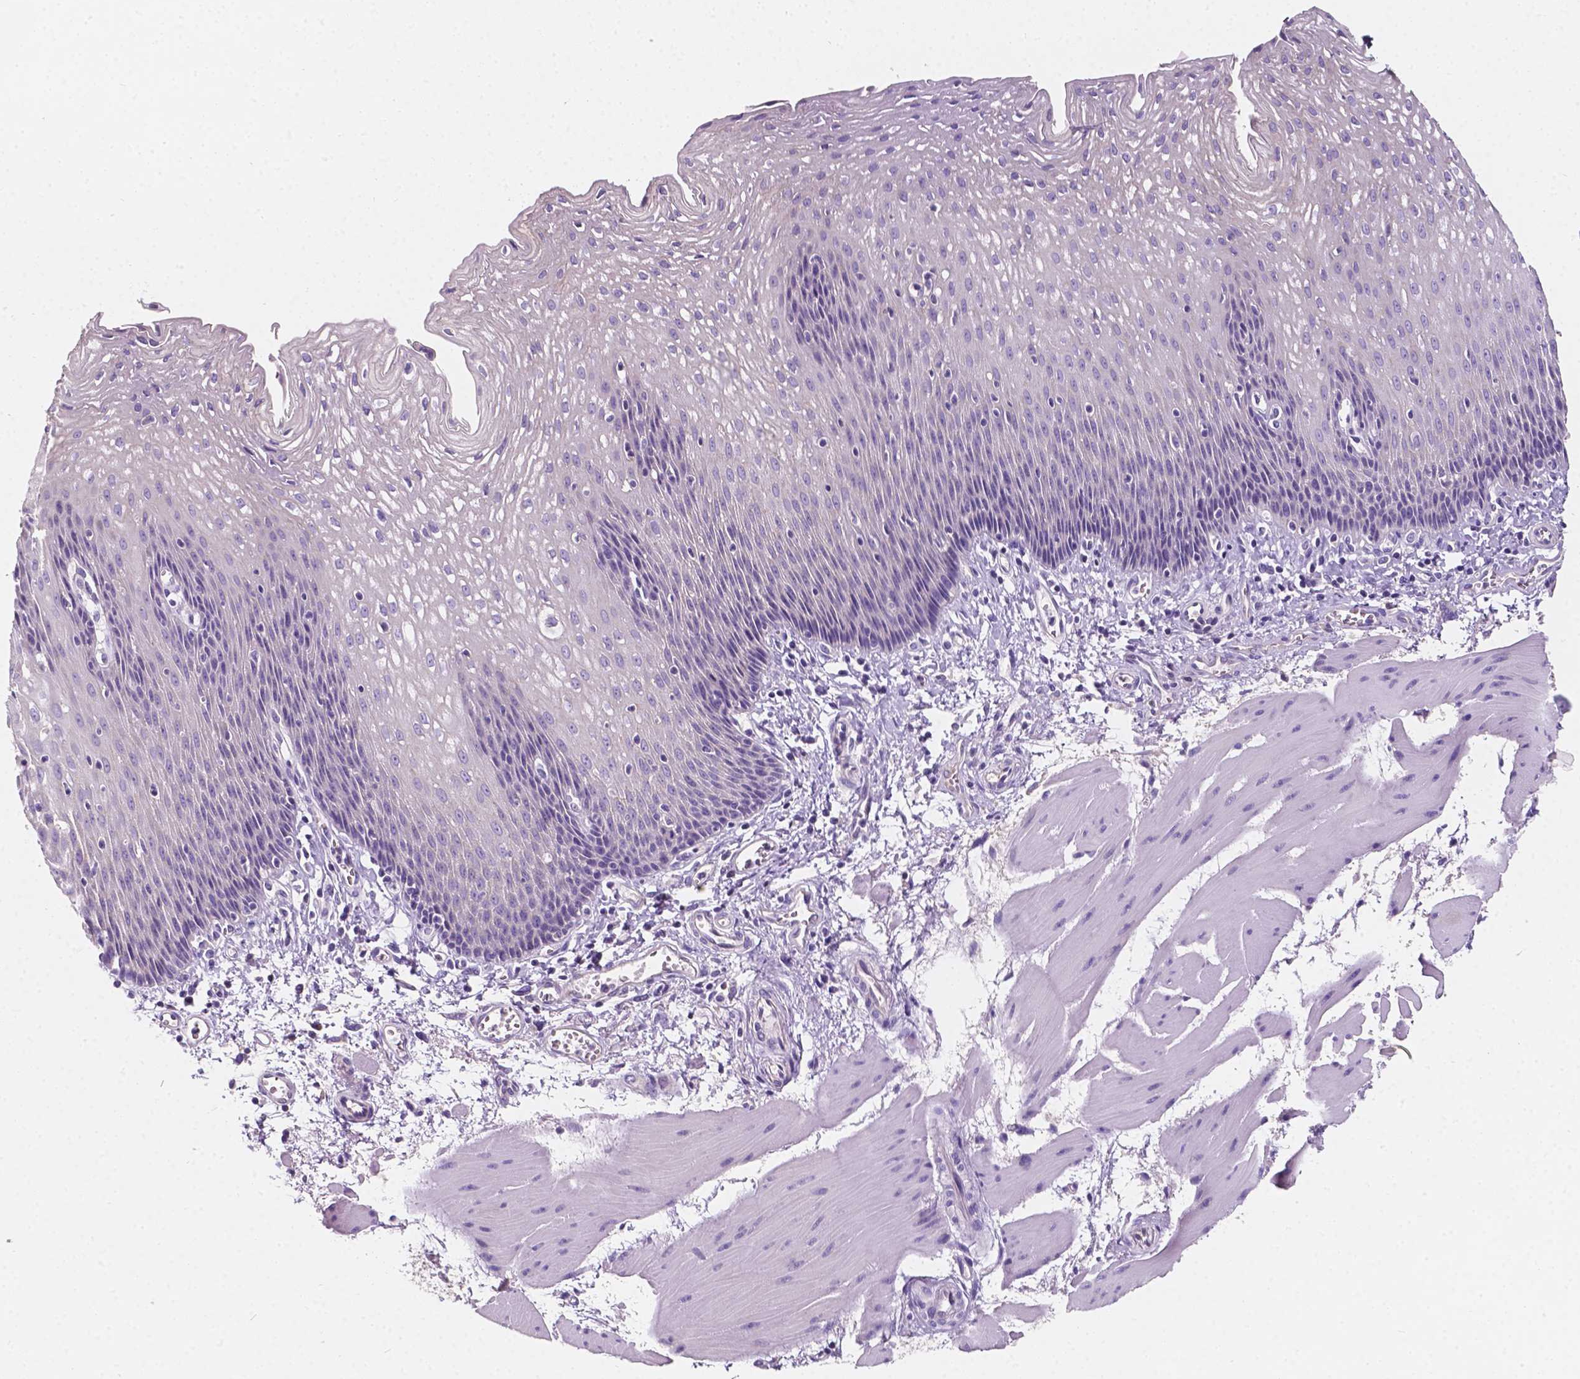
{"staining": {"intensity": "negative", "quantity": "none", "location": "none"}, "tissue": "esophagus", "cell_type": "Squamous epithelial cells", "image_type": "normal", "snomed": [{"axis": "morphology", "description": "Normal tissue, NOS"}, {"axis": "topography", "description": "Esophagus"}], "caption": "DAB immunohistochemical staining of benign esophagus displays no significant expression in squamous epithelial cells.", "gene": "SIRT2", "patient": {"sex": "female", "age": 64}}